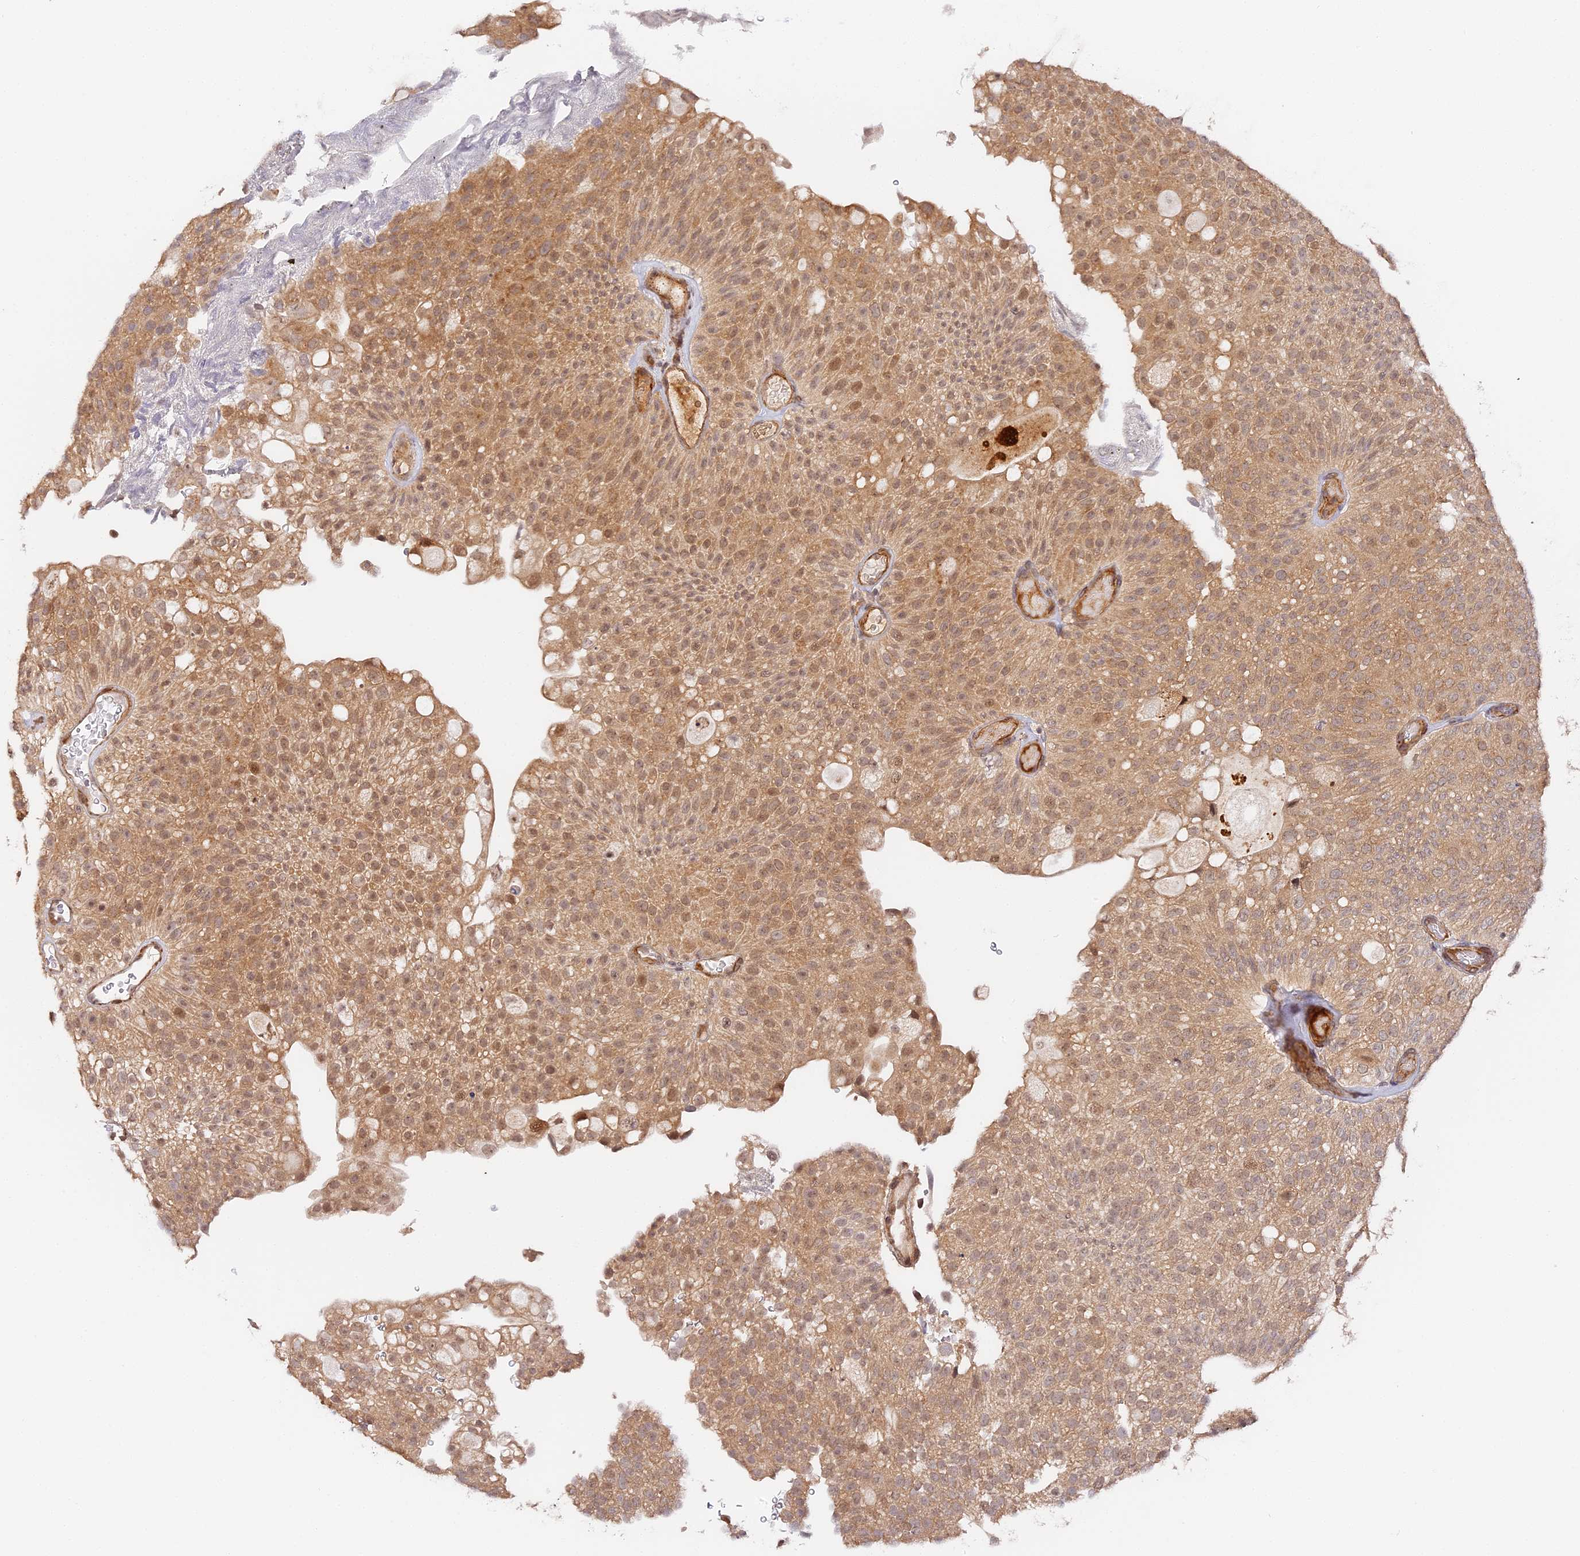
{"staining": {"intensity": "weak", "quantity": ">75%", "location": "cytoplasmic/membranous,nuclear"}, "tissue": "urothelial cancer", "cell_type": "Tumor cells", "image_type": "cancer", "snomed": [{"axis": "morphology", "description": "Urothelial carcinoma, Low grade"}, {"axis": "topography", "description": "Urinary bladder"}], "caption": "Low-grade urothelial carcinoma stained with a protein marker shows weak staining in tumor cells.", "gene": "IMPACT", "patient": {"sex": "male", "age": 78}}